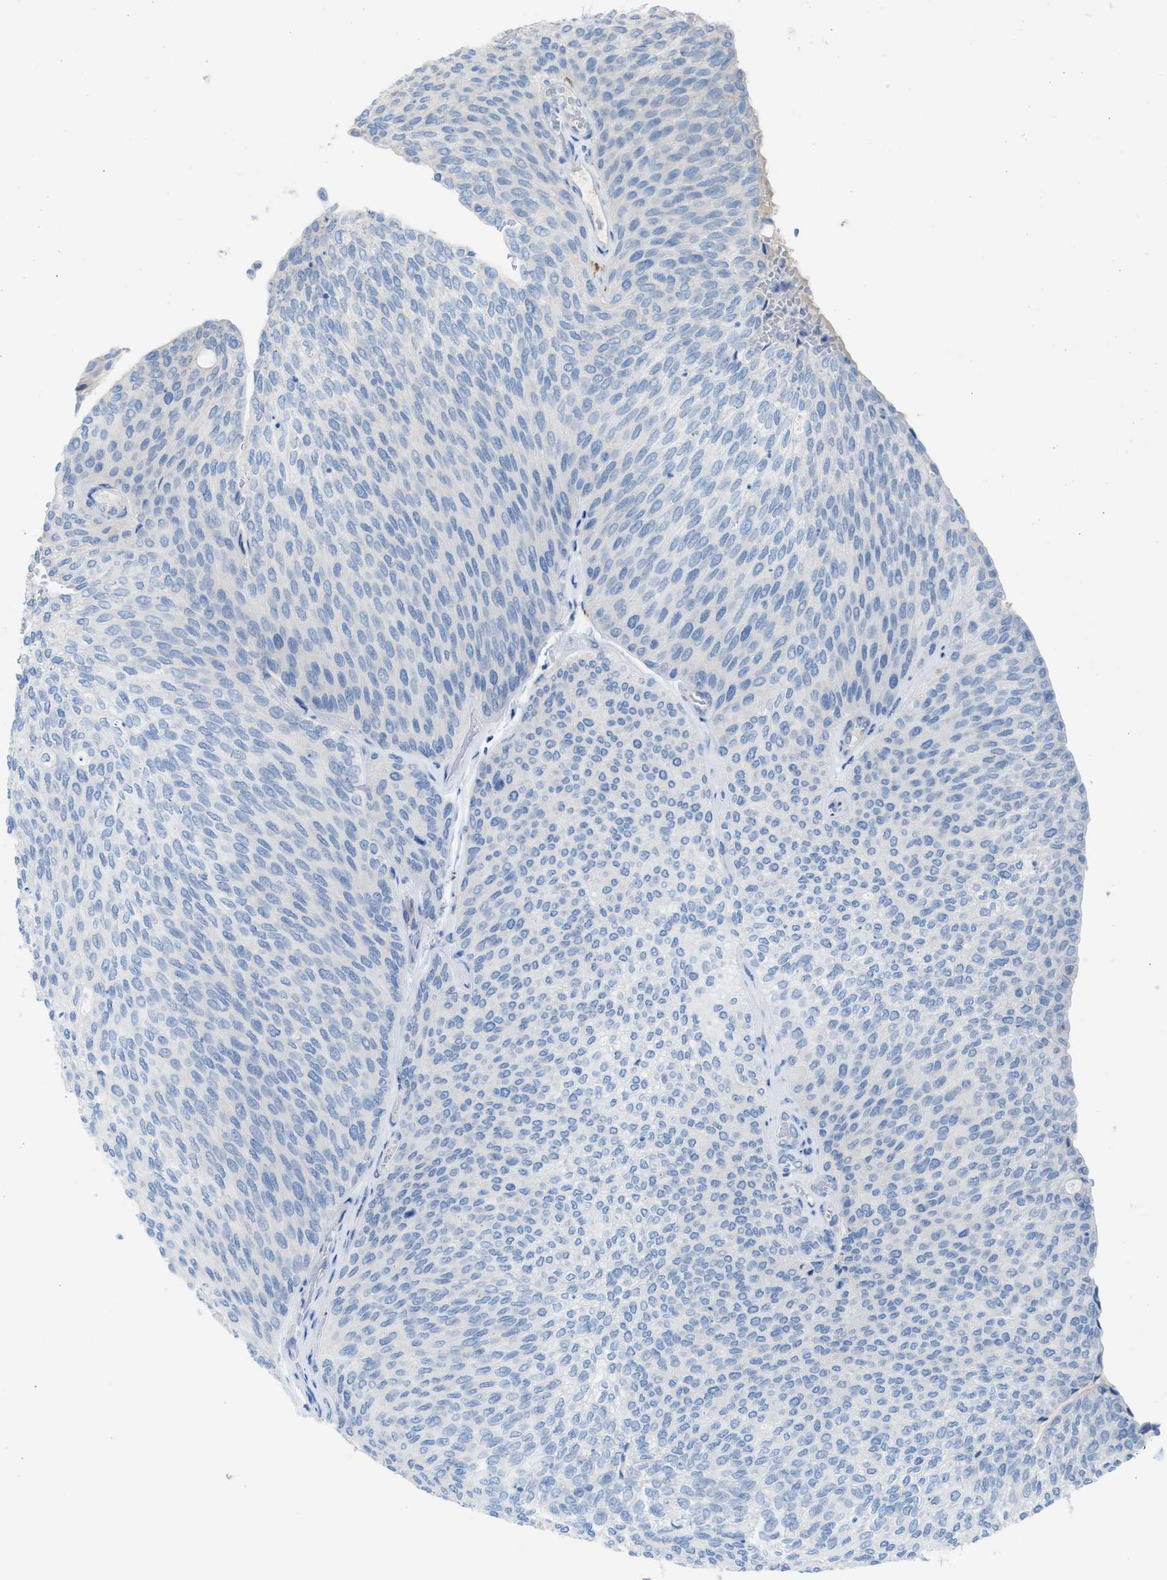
{"staining": {"intensity": "negative", "quantity": "none", "location": "none"}, "tissue": "urothelial cancer", "cell_type": "Tumor cells", "image_type": "cancer", "snomed": [{"axis": "morphology", "description": "Urothelial carcinoma, Low grade"}, {"axis": "topography", "description": "Urinary bladder"}], "caption": "Human low-grade urothelial carcinoma stained for a protein using immunohistochemistry demonstrates no expression in tumor cells.", "gene": "ASPA", "patient": {"sex": "female", "age": 79}}